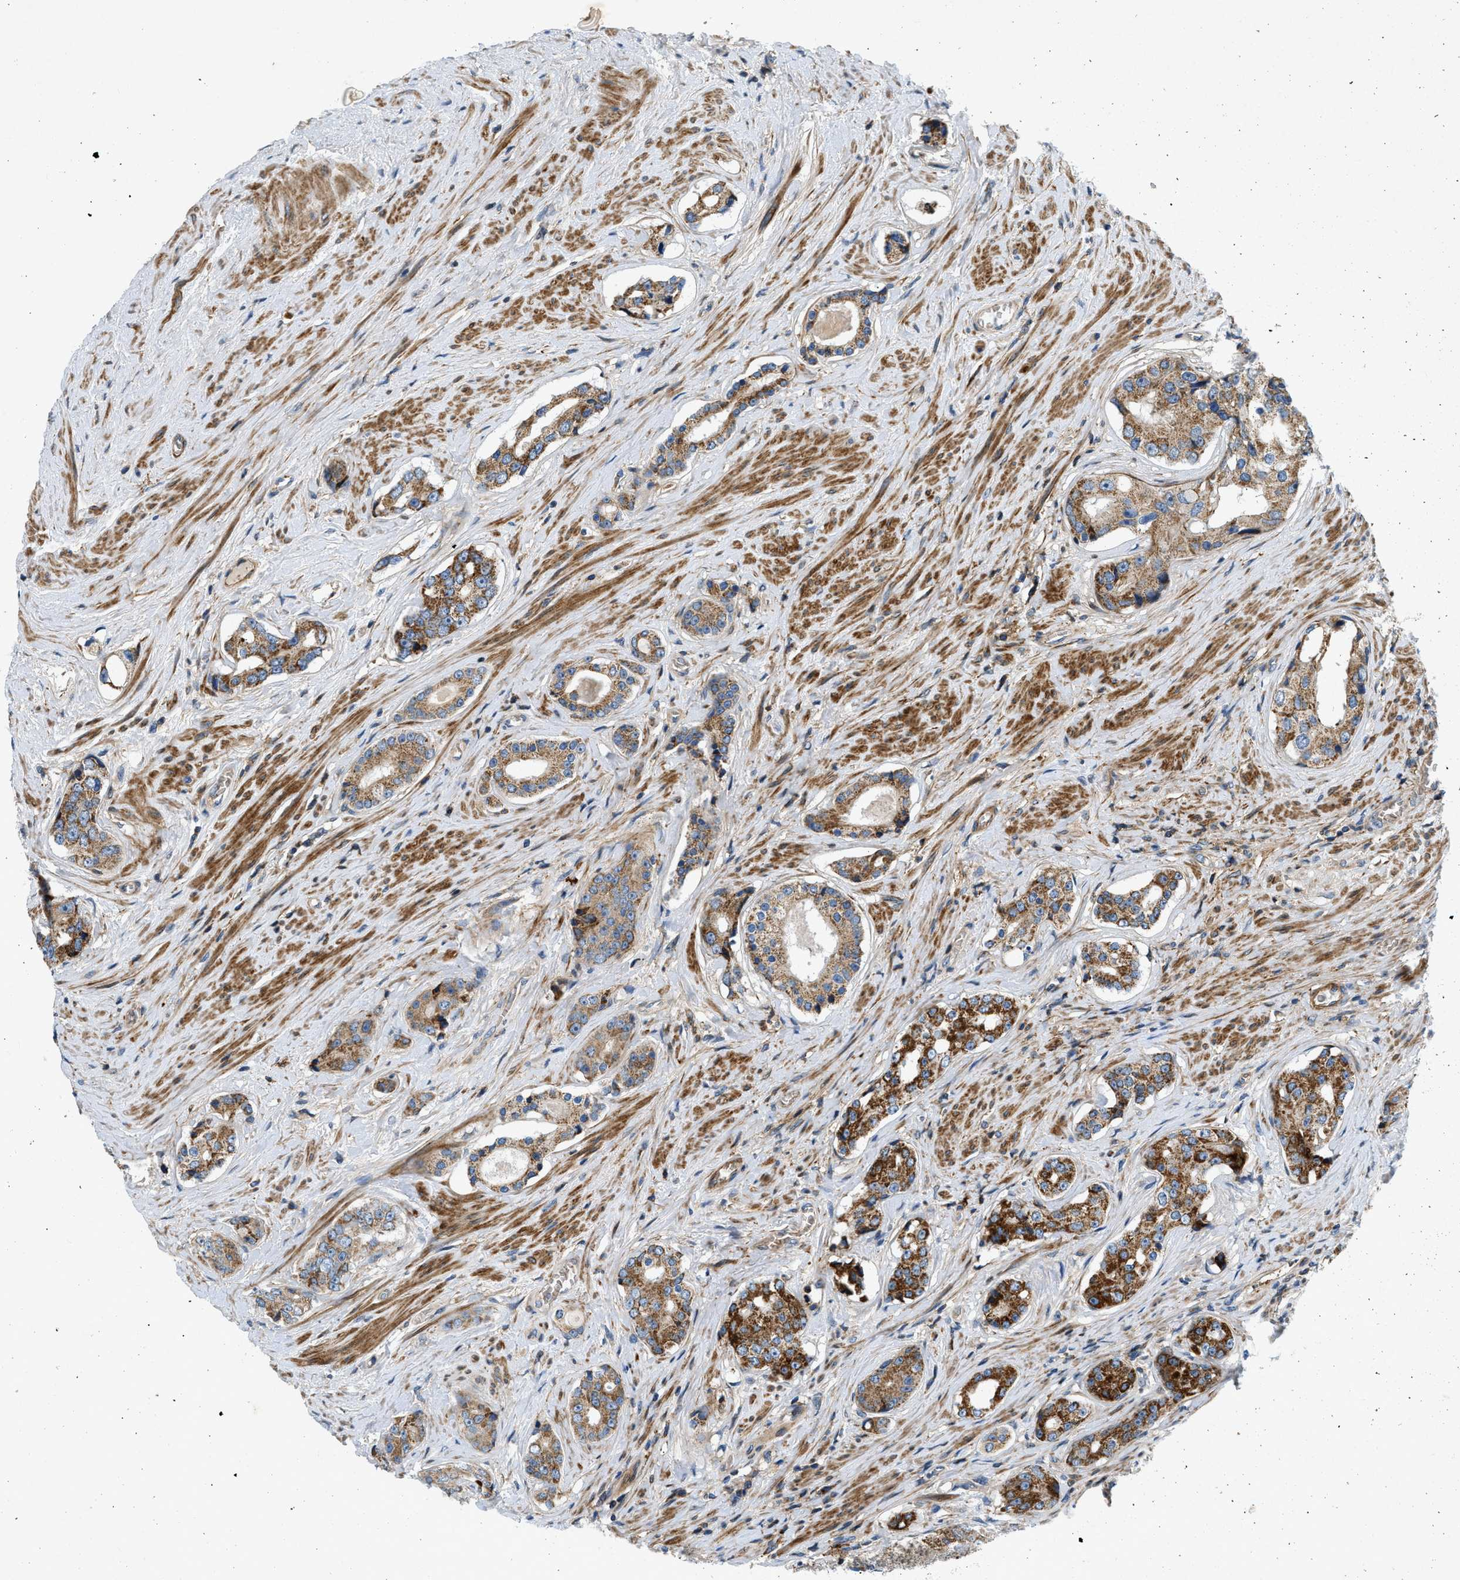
{"staining": {"intensity": "strong", "quantity": ">75%", "location": "cytoplasmic/membranous"}, "tissue": "prostate cancer", "cell_type": "Tumor cells", "image_type": "cancer", "snomed": [{"axis": "morphology", "description": "Adenocarcinoma, High grade"}, {"axis": "topography", "description": "Prostate"}], "caption": "Adenocarcinoma (high-grade) (prostate) stained for a protein (brown) displays strong cytoplasmic/membranous positive positivity in approximately >75% of tumor cells.", "gene": "DHODH", "patient": {"sex": "male", "age": 71}}